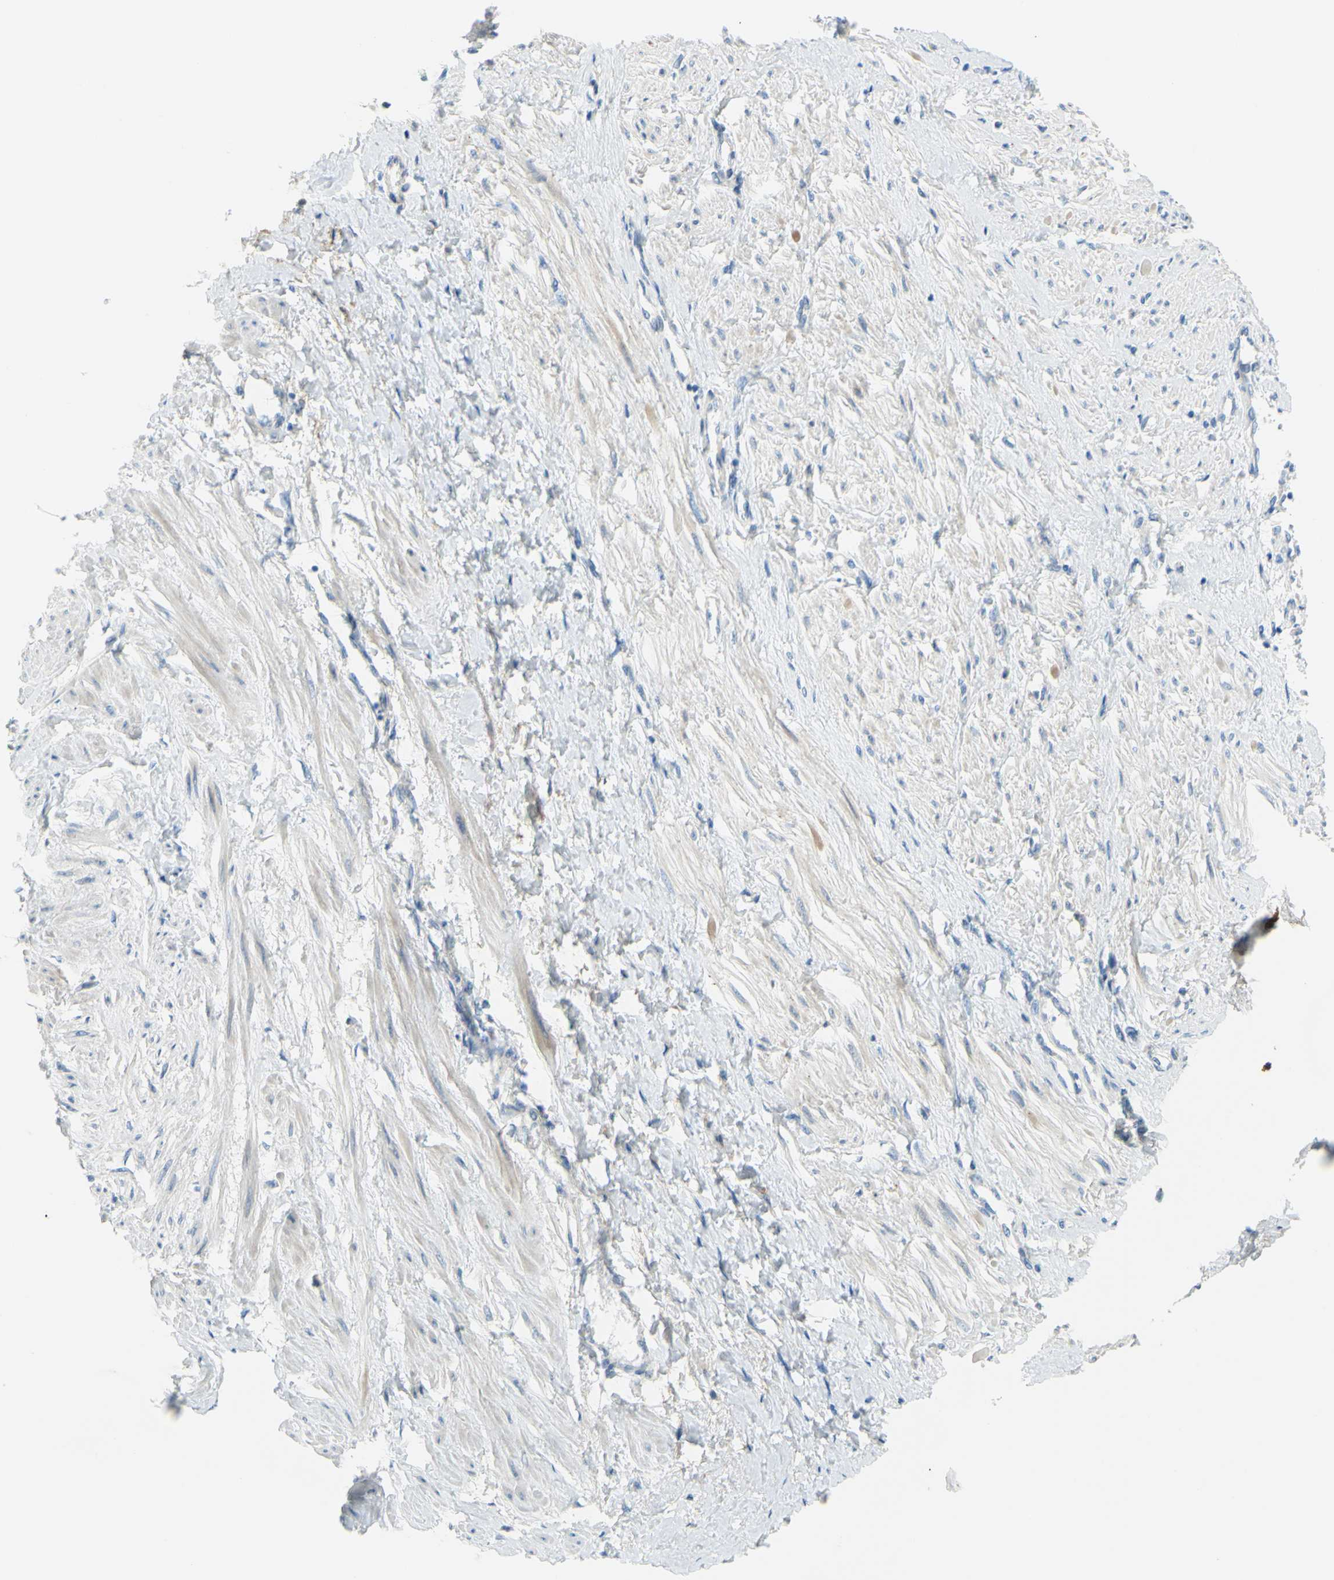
{"staining": {"intensity": "weak", "quantity": ">75%", "location": "cytoplasmic/membranous"}, "tissue": "smooth muscle", "cell_type": "Smooth muscle cells", "image_type": "normal", "snomed": [{"axis": "morphology", "description": "Normal tissue, NOS"}, {"axis": "topography", "description": "Smooth muscle"}, {"axis": "topography", "description": "Uterus"}], "caption": "The image exhibits staining of benign smooth muscle, revealing weak cytoplasmic/membranous protein staining (brown color) within smooth muscle cells.", "gene": "ARHGAP1", "patient": {"sex": "female", "age": 39}}